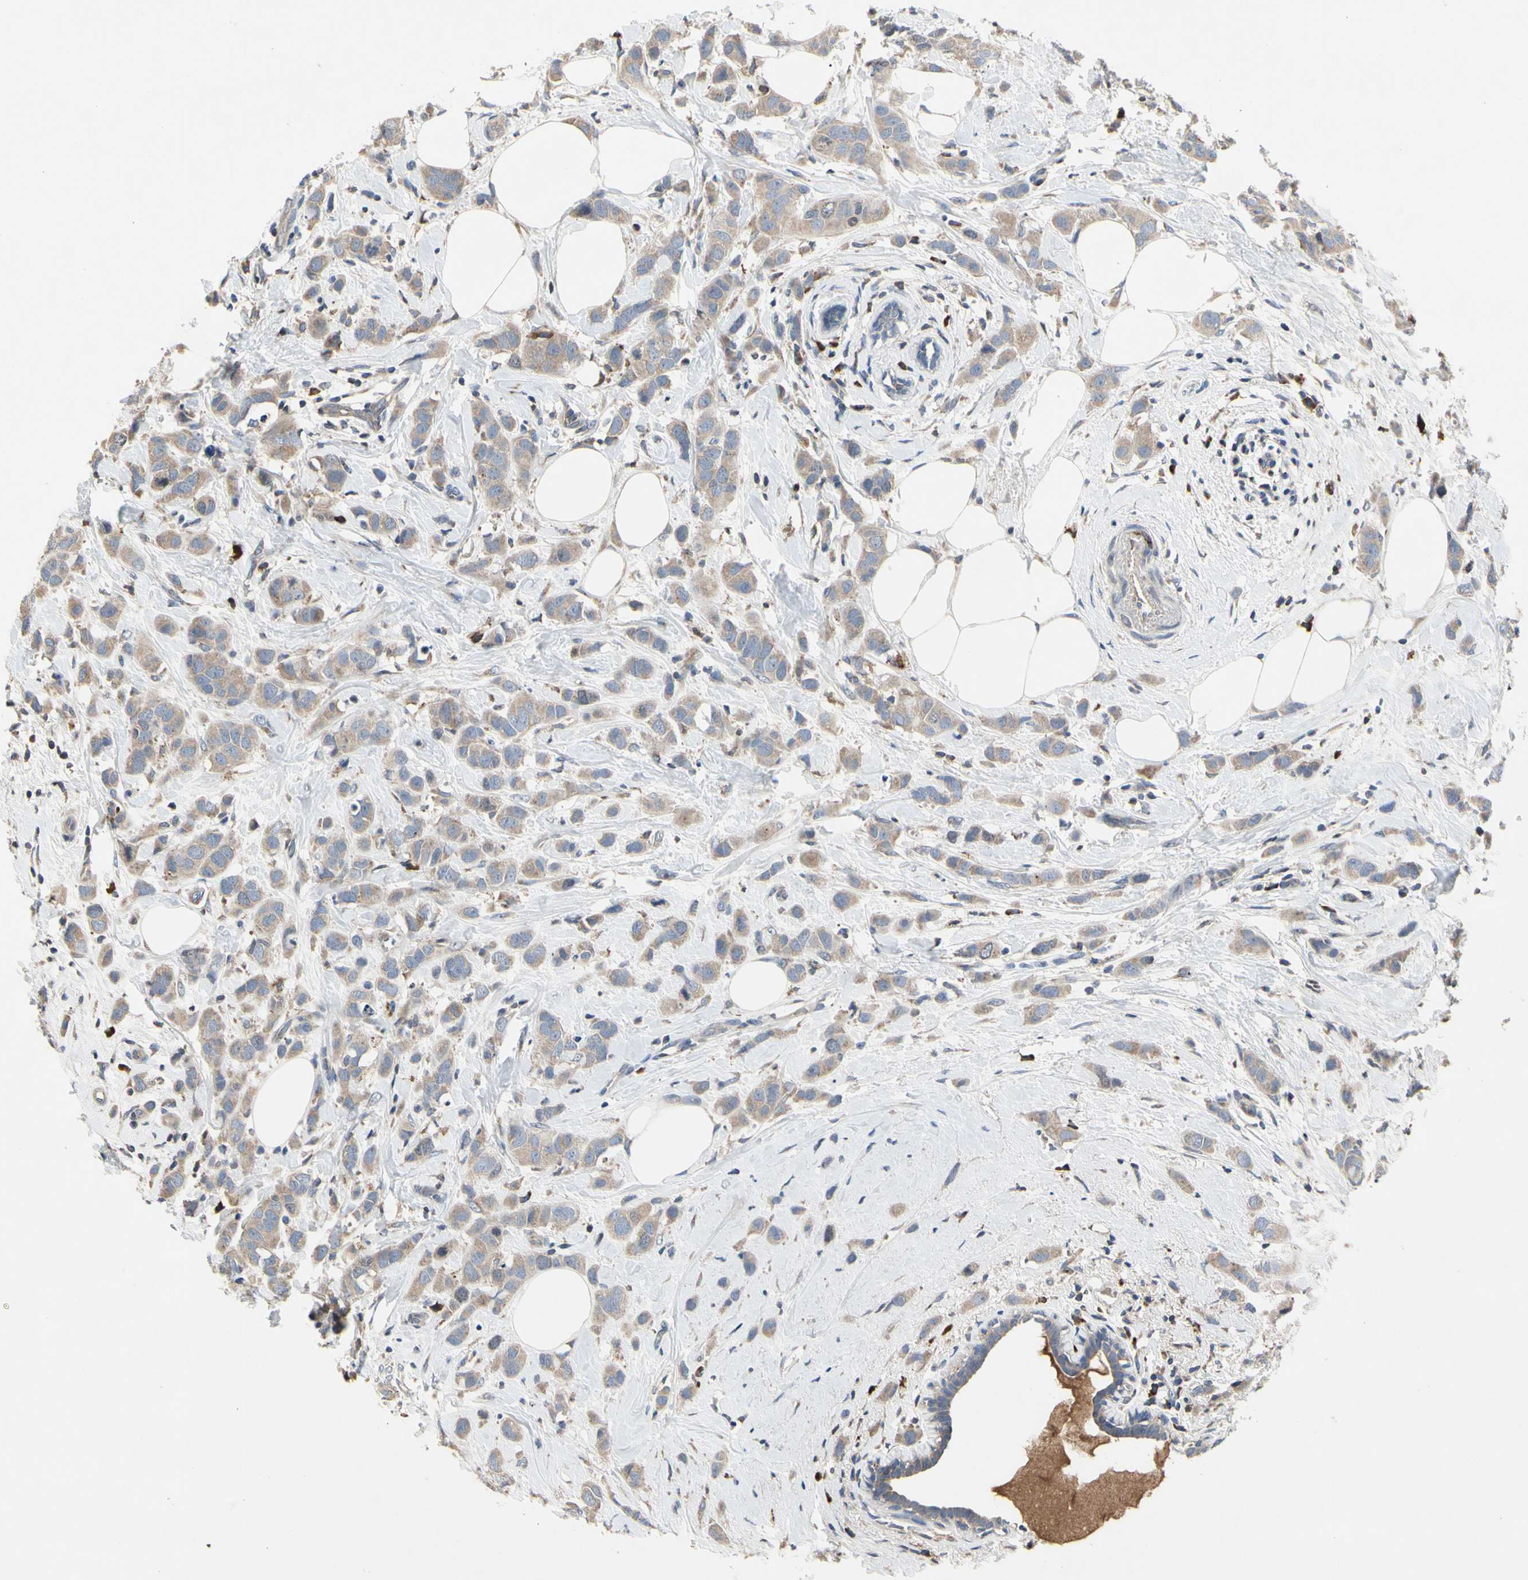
{"staining": {"intensity": "weak", "quantity": ">75%", "location": "cytoplasmic/membranous"}, "tissue": "breast cancer", "cell_type": "Tumor cells", "image_type": "cancer", "snomed": [{"axis": "morphology", "description": "Normal tissue, NOS"}, {"axis": "morphology", "description": "Duct carcinoma"}, {"axis": "topography", "description": "Breast"}], "caption": "Immunohistochemical staining of breast intraductal carcinoma reveals low levels of weak cytoplasmic/membranous protein expression in about >75% of tumor cells.", "gene": "MMEL1", "patient": {"sex": "female", "age": 50}}